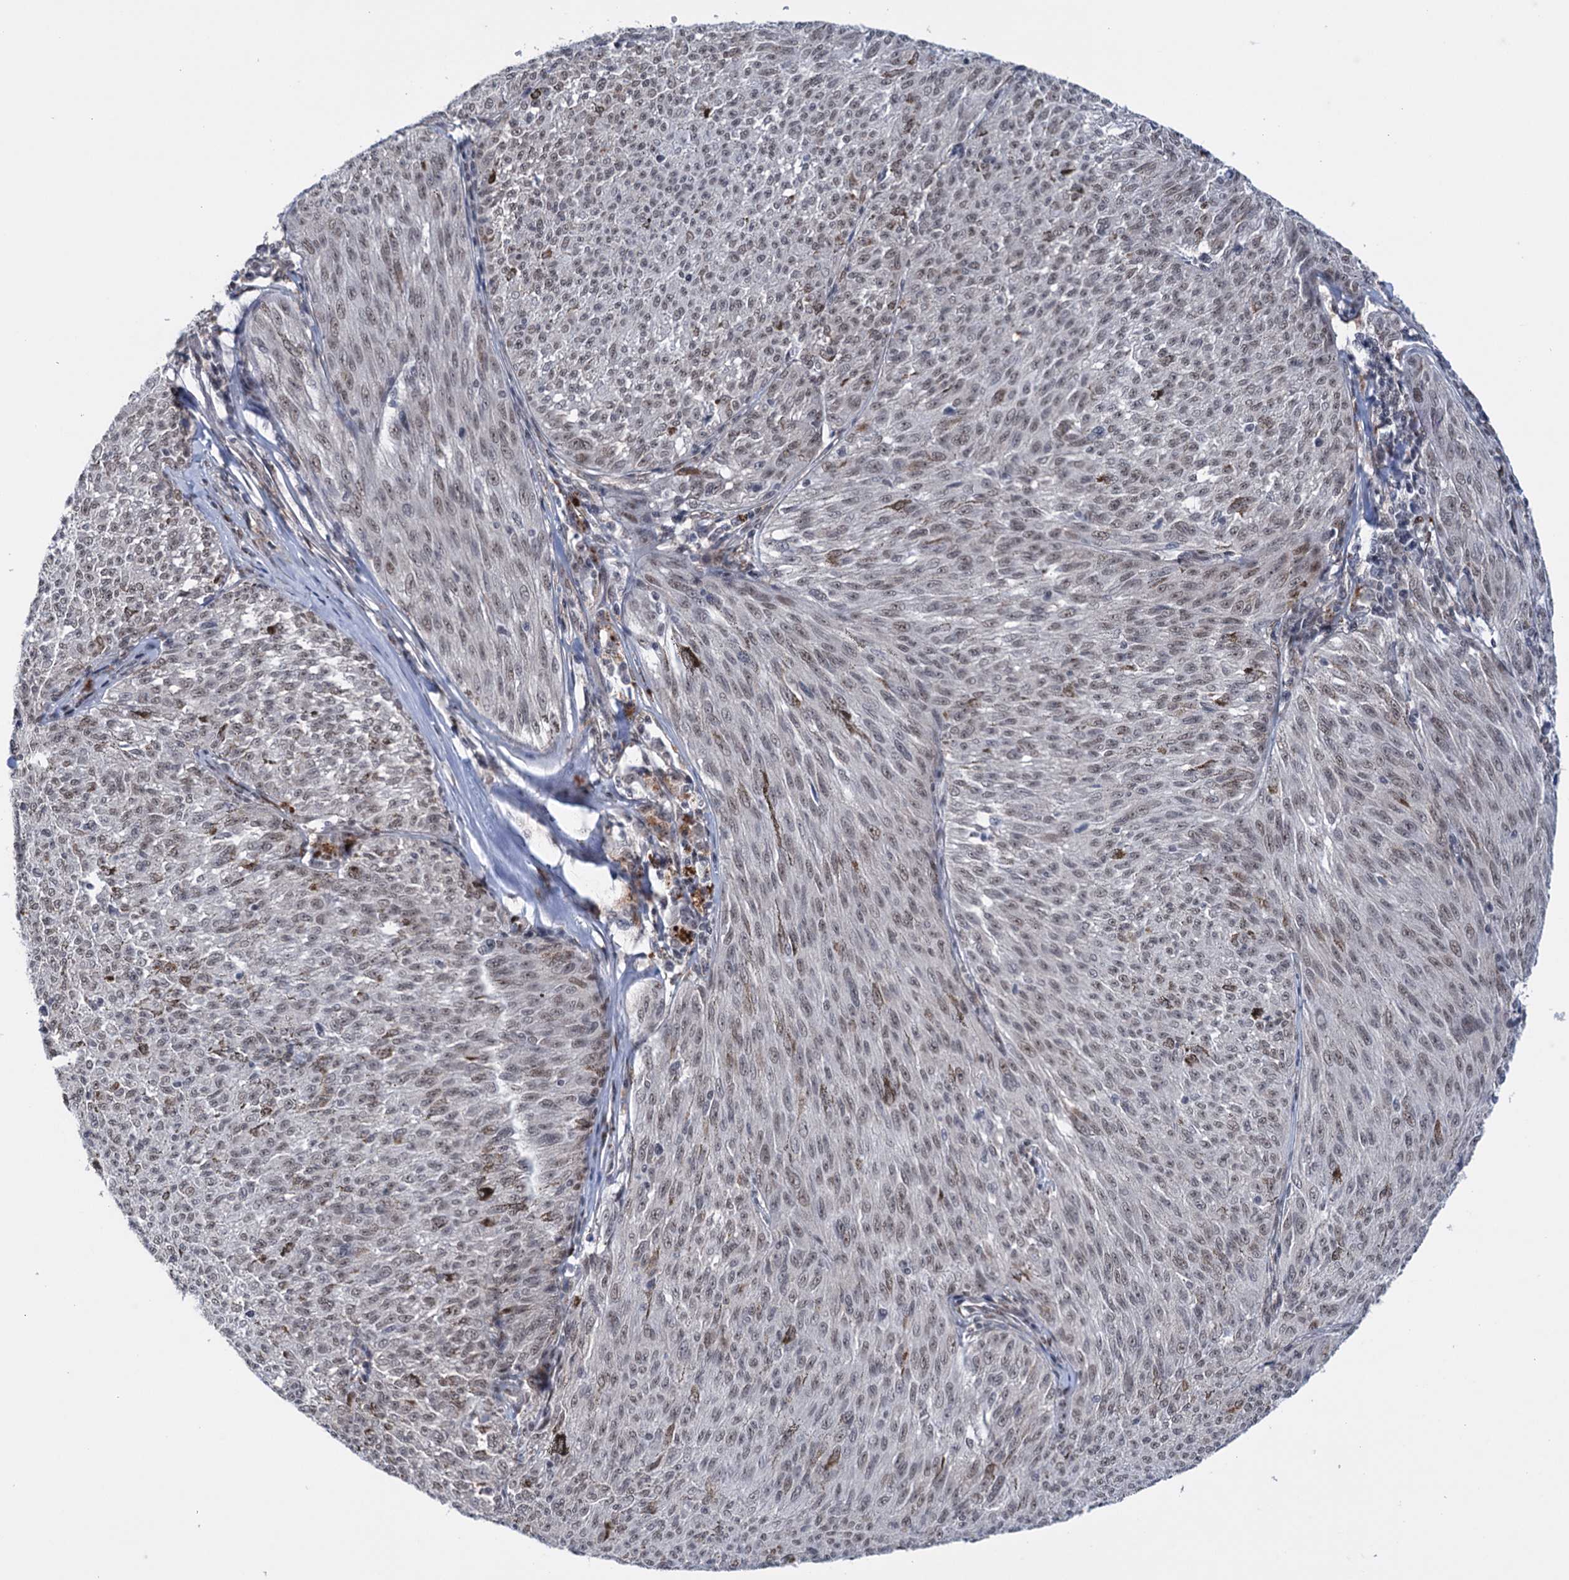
{"staining": {"intensity": "moderate", "quantity": "25%-75%", "location": "nuclear"}, "tissue": "melanoma", "cell_type": "Tumor cells", "image_type": "cancer", "snomed": [{"axis": "morphology", "description": "Malignant melanoma, NOS"}, {"axis": "topography", "description": "Skin"}], "caption": "Moderate nuclear expression for a protein is seen in about 25%-75% of tumor cells of melanoma using IHC.", "gene": "FAM53A", "patient": {"sex": "female", "age": 72}}